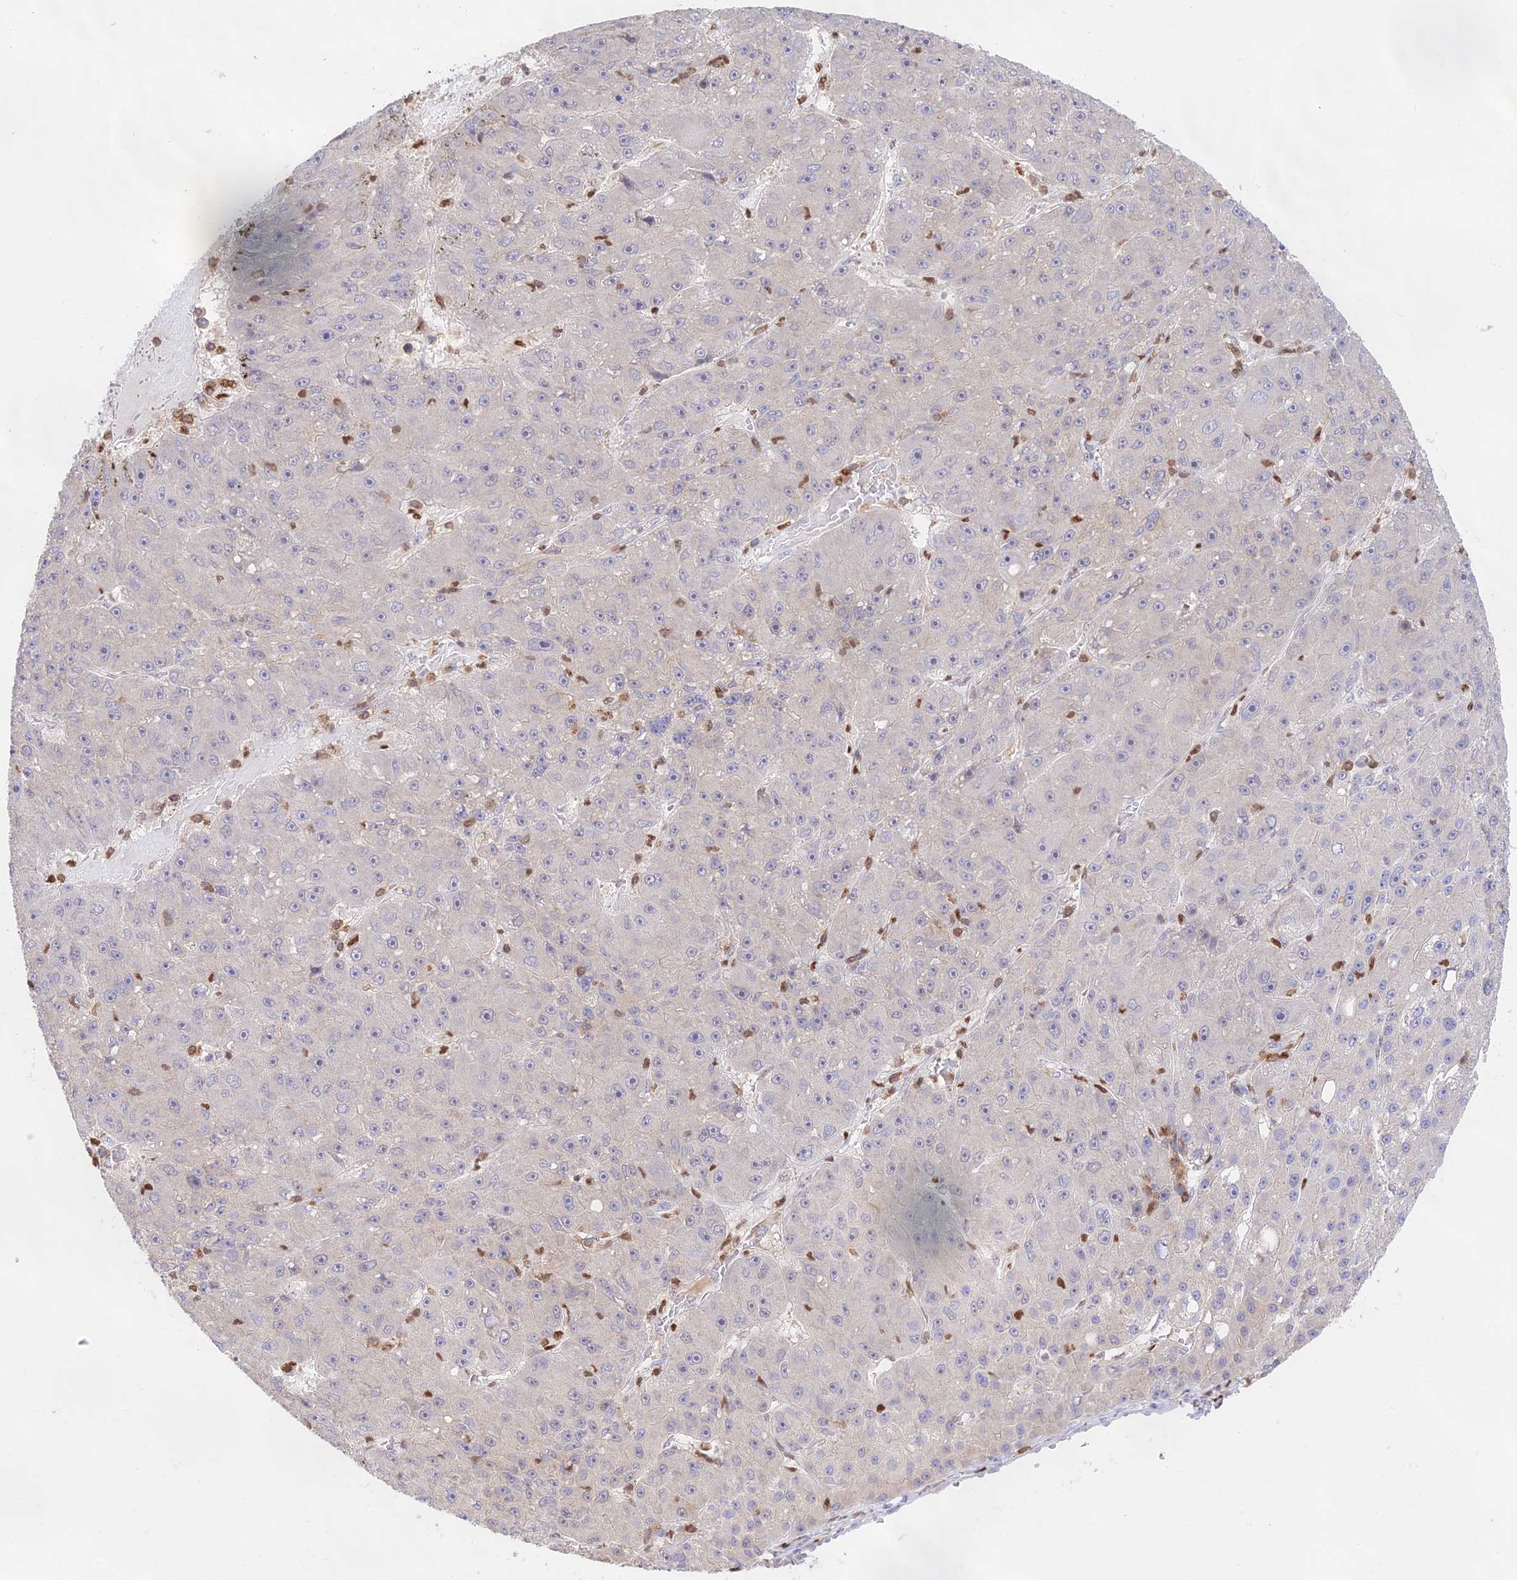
{"staining": {"intensity": "negative", "quantity": "none", "location": "none"}, "tissue": "liver cancer", "cell_type": "Tumor cells", "image_type": "cancer", "snomed": [{"axis": "morphology", "description": "Carcinoma, Hepatocellular, NOS"}, {"axis": "topography", "description": "Liver"}], "caption": "Tumor cells are negative for protein expression in human liver cancer (hepatocellular carcinoma).", "gene": "DENND1C", "patient": {"sex": "male", "age": 67}}